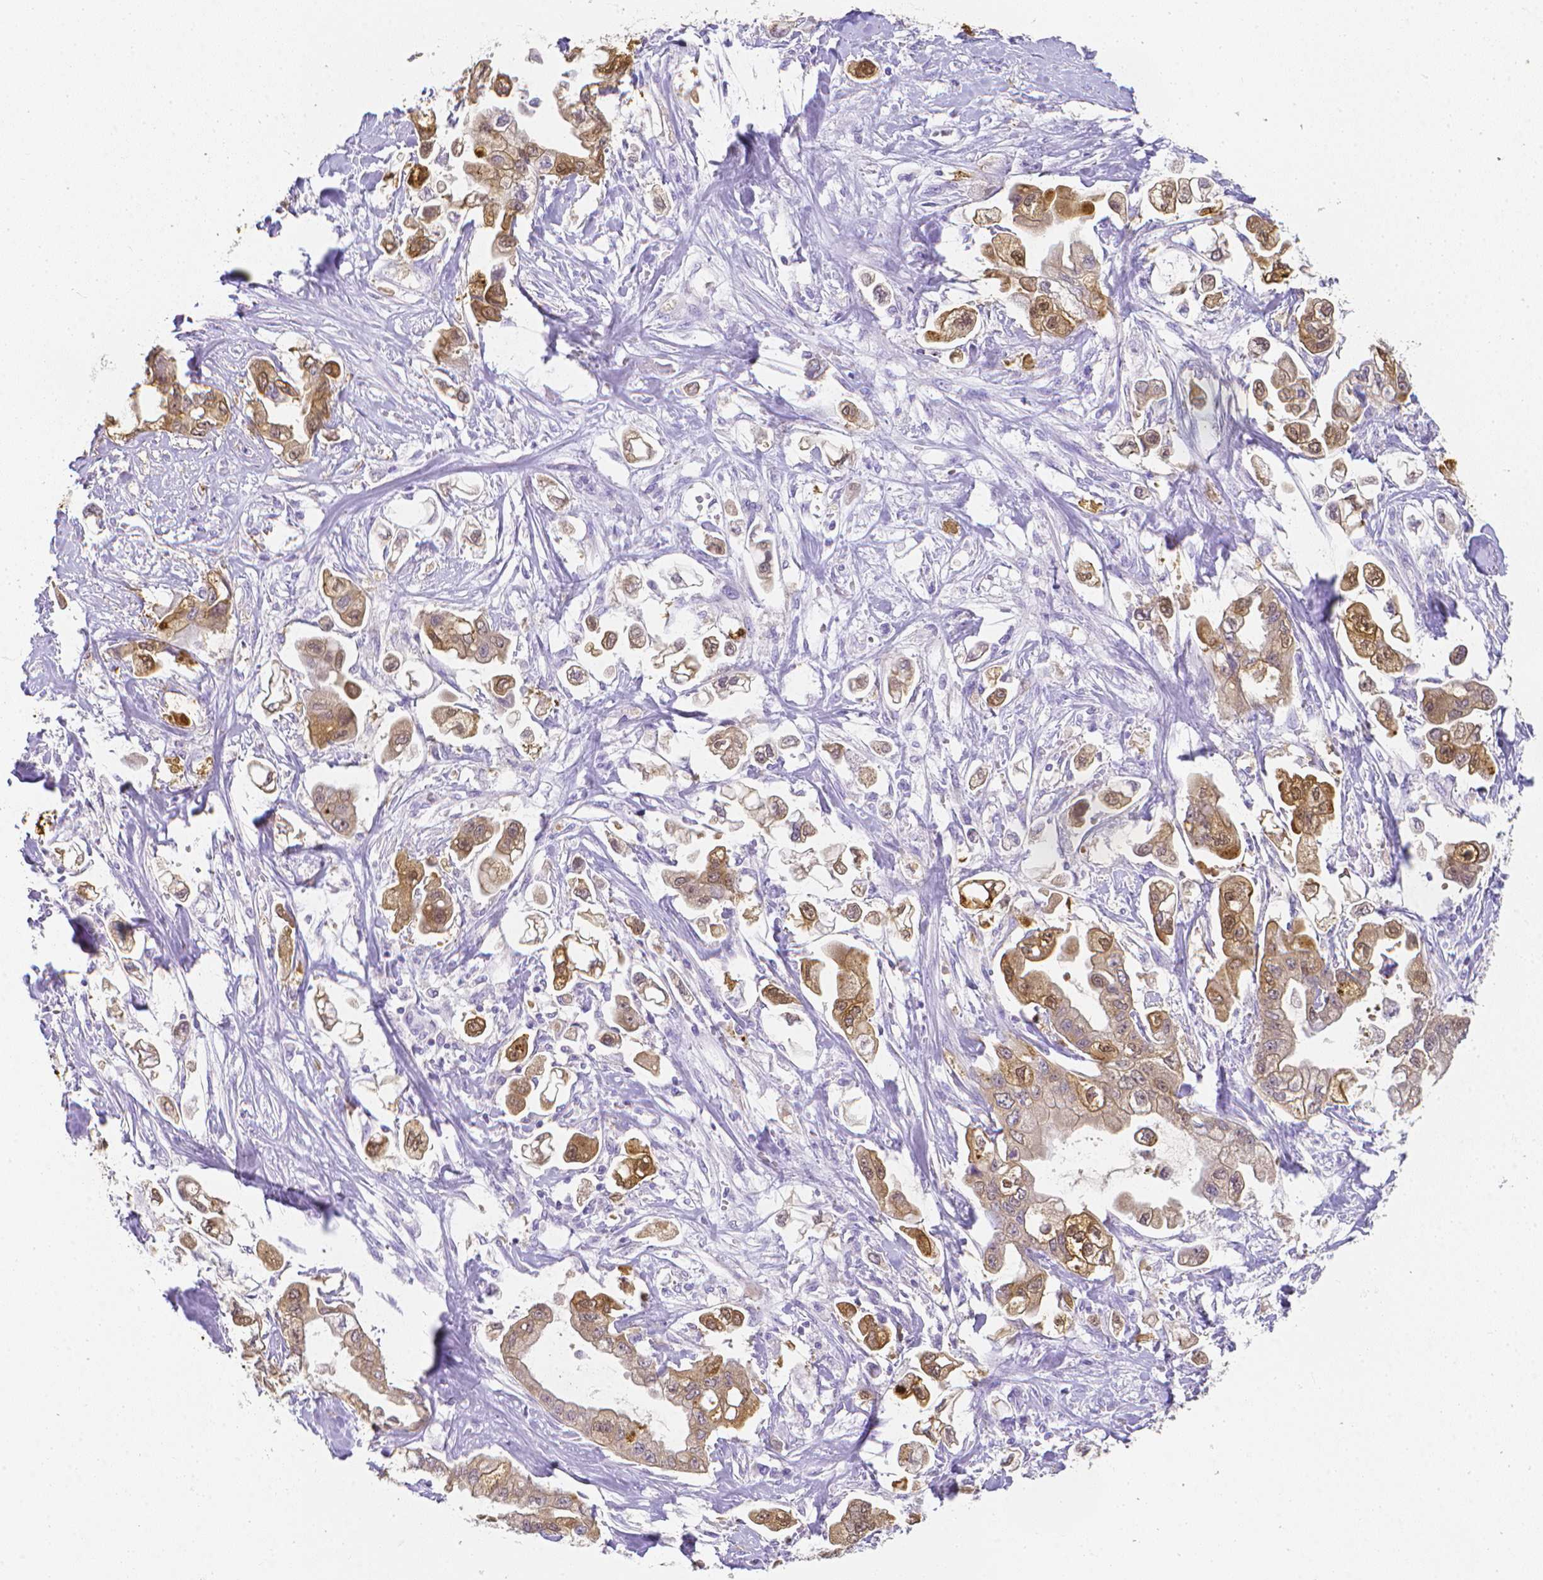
{"staining": {"intensity": "weak", "quantity": ">75%", "location": "cytoplasmic/membranous"}, "tissue": "stomach cancer", "cell_type": "Tumor cells", "image_type": "cancer", "snomed": [{"axis": "morphology", "description": "Adenocarcinoma, NOS"}, {"axis": "topography", "description": "Stomach"}], "caption": "Protein expression analysis of stomach cancer (adenocarcinoma) exhibits weak cytoplasmic/membranous expression in about >75% of tumor cells. The protein is shown in brown color, while the nuclei are stained blue.", "gene": "LGALS4", "patient": {"sex": "male", "age": 62}}